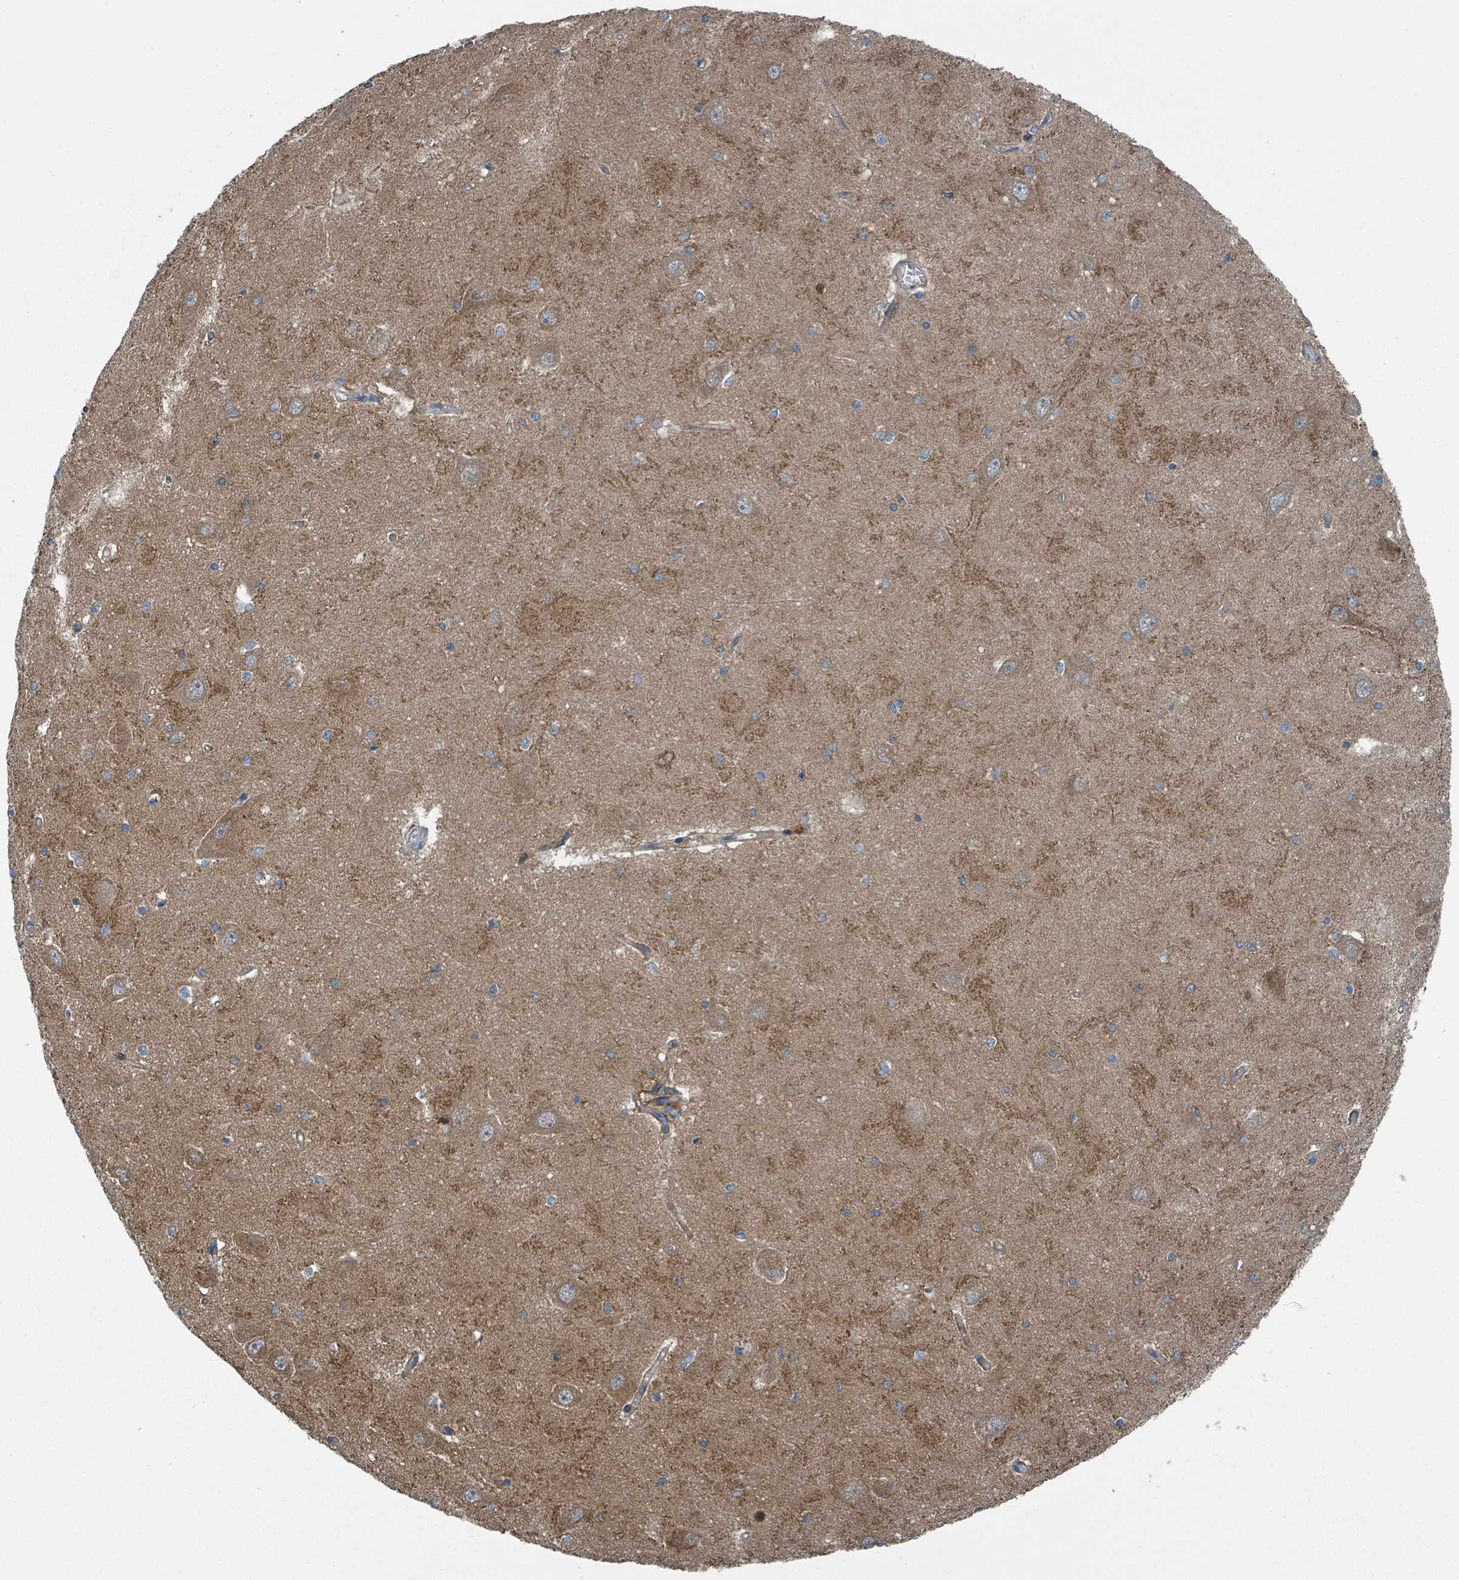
{"staining": {"intensity": "strong", "quantity": "<25%", "location": "cytoplasmic/membranous,nuclear"}, "tissue": "hippocampus", "cell_type": "Glial cells", "image_type": "normal", "snomed": [{"axis": "morphology", "description": "Normal tissue, NOS"}, {"axis": "topography", "description": "Hippocampus"}], "caption": "Immunohistochemistry (DAB) staining of unremarkable hippocampus displays strong cytoplasmic/membranous,nuclear protein expression in about <25% of glial cells.", "gene": "DIPK2A", "patient": {"sex": "male", "age": 45}}